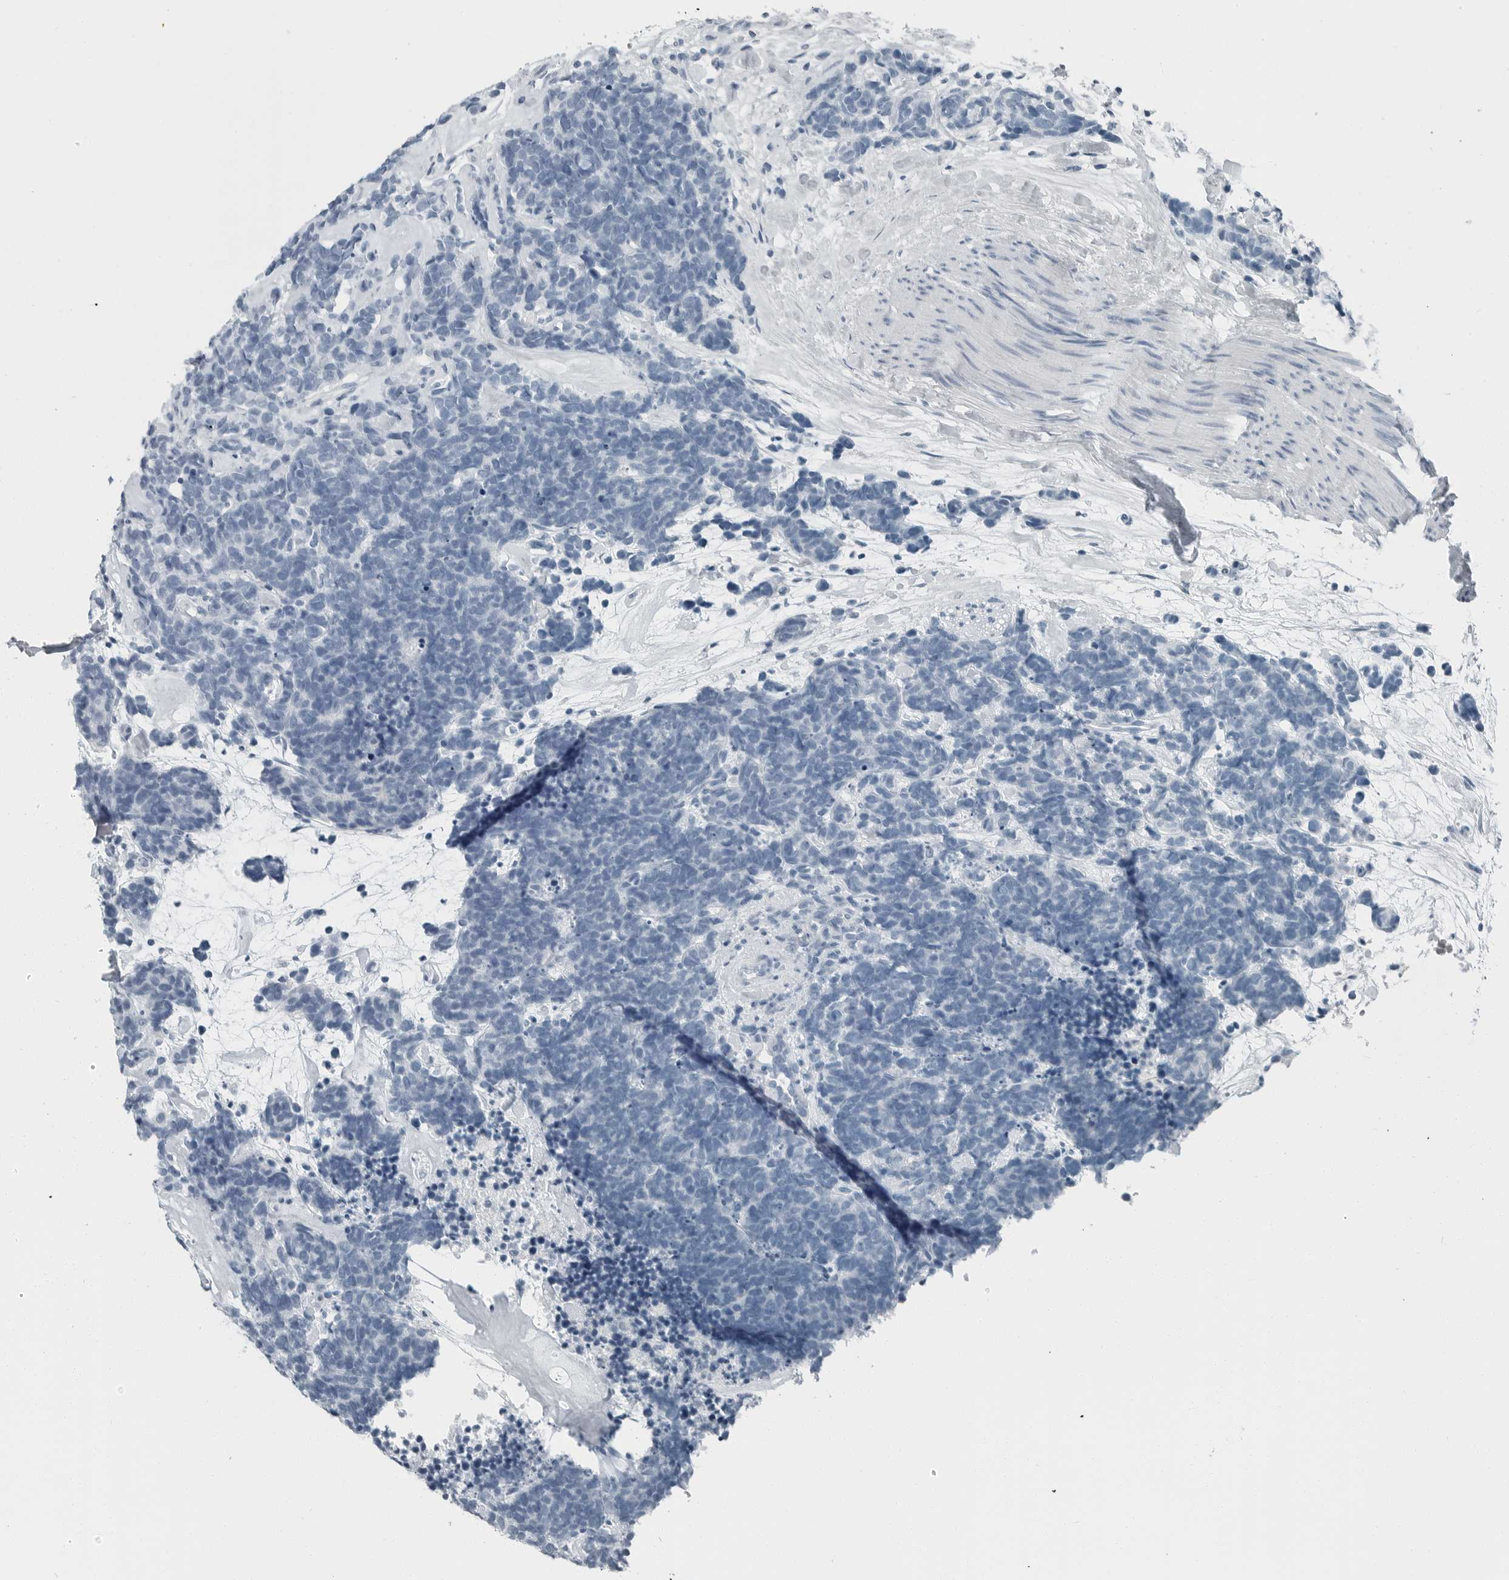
{"staining": {"intensity": "negative", "quantity": "none", "location": "none"}, "tissue": "carcinoid", "cell_type": "Tumor cells", "image_type": "cancer", "snomed": [{"axis": "morphology", "description": "Carcinoma, NOS"}, {"axis": "morphology", "description": "Carcinoid, malignant, NOS"}, {"axis": "topography", "description": "Urinary bladder"}], "caption": "Immunohistochemistry photomicrograph of neoplastic tissue: human carcinoid stained with DAB (3,3'-diaminobenzidine) demonstrates no significant protein staining in tumor cells.", "gene": "ZPBP2", "patient": {"sex": "male", "age": 57}}